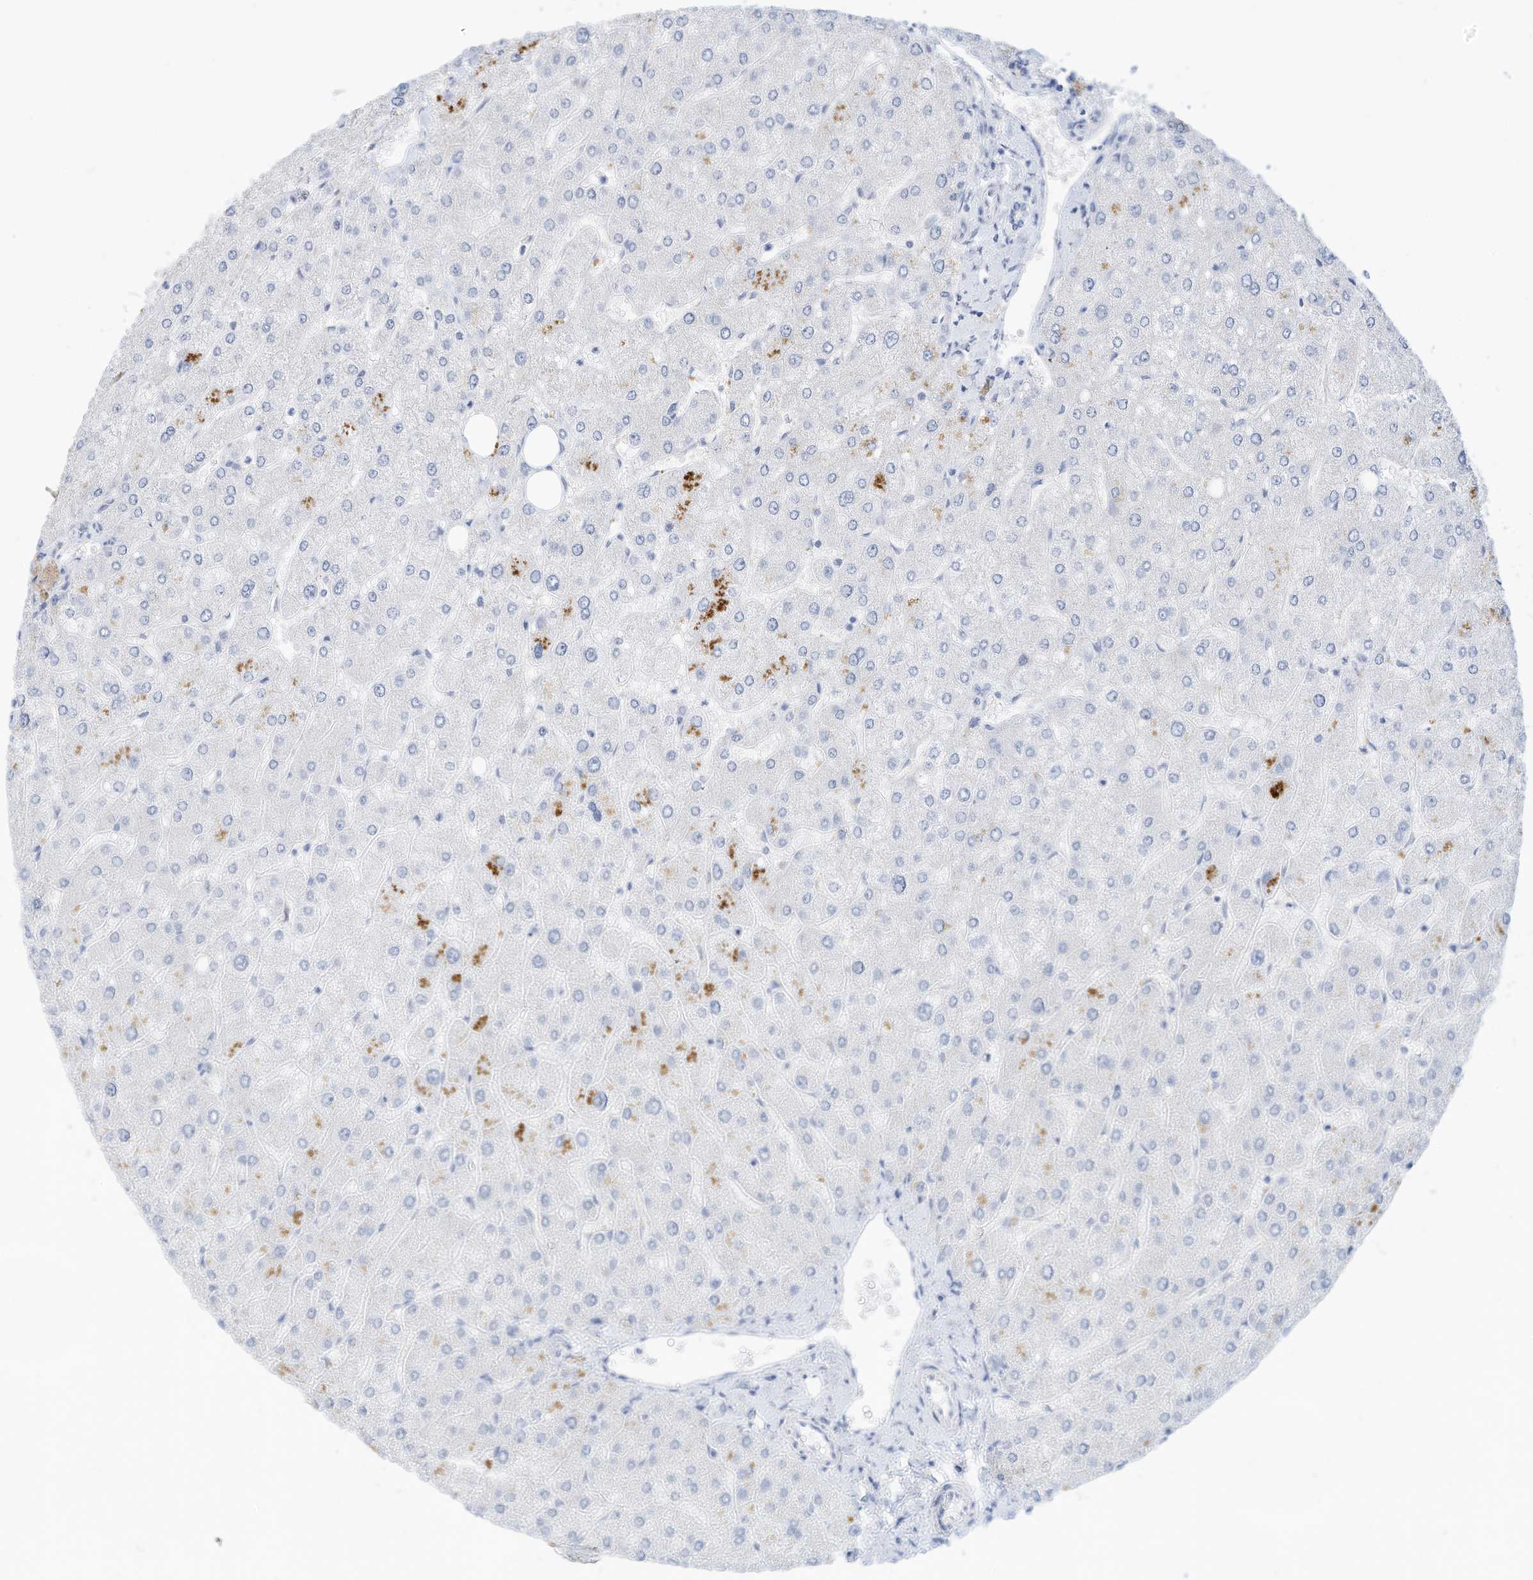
{"staining": {"intensity": "negative", "quantity": "none", "location": "none"}, "tissue": "liver", "cell_type": "Cholangiocytes", "image_type": "normal", "snomed": [{"axis": "morphology", "description": "Normal tissue, NOS"}, {"axis": "topography", "description": "Liver"}], "caption": "The immunohistochemistry histopathology image has no significant expression in cholangiocytes of liver. (Brightfield microscopy of DAB IHC at high magnification).", "gene": "SPOCD1", "patient": {"sex": "male", "age": 55}}